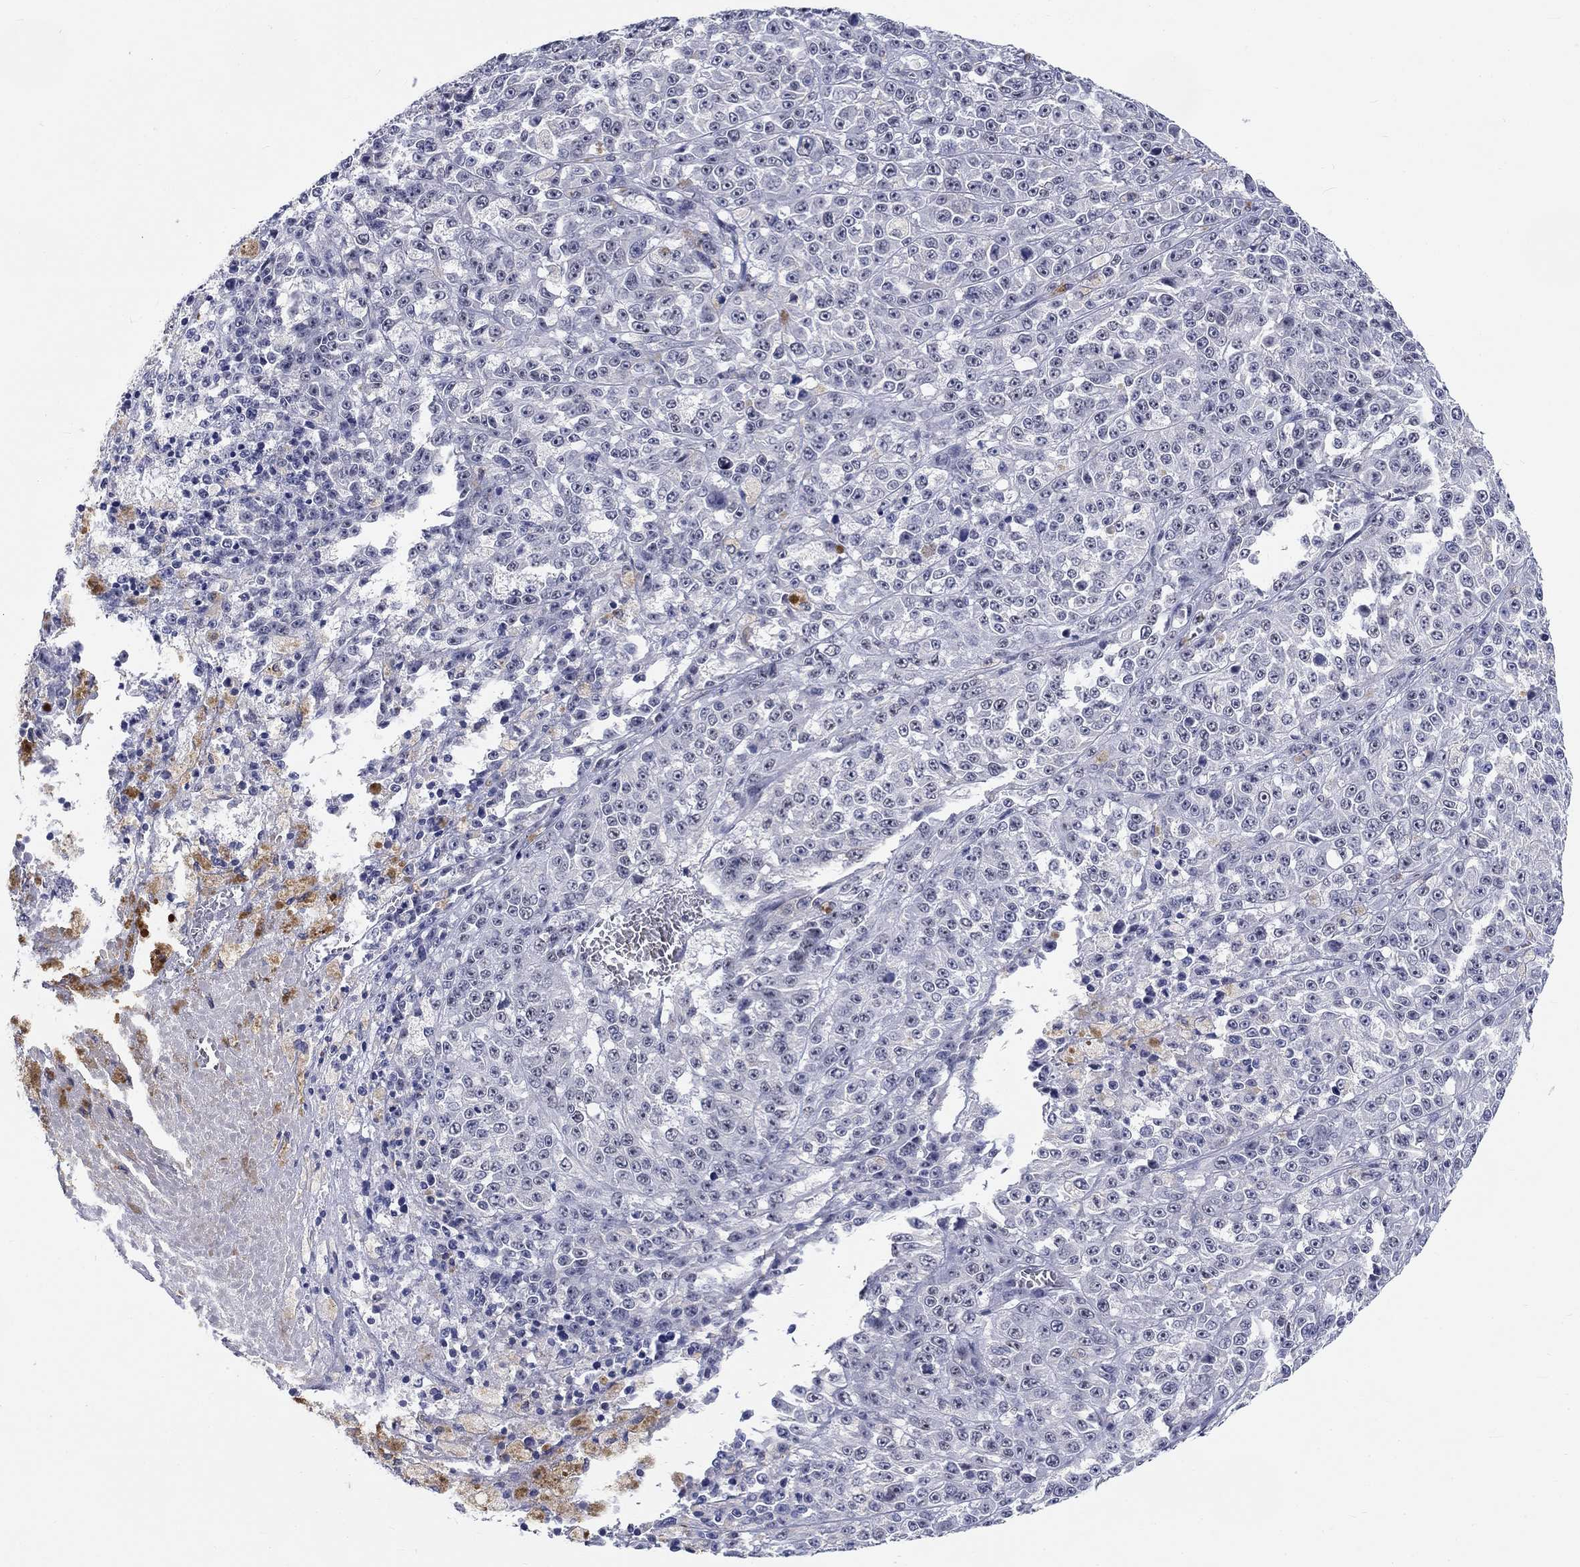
{"staining": {"intensity": "negative", "quantity": "none", "location": "none"}, "tissue": "melanoma", "cell_type": "Tumor cells", "image_type": "cancer", "snomed": [{"axis": "morphology", "description": "Malignant melanoma, NOS"}, {"axis": "topography", "description": "Skin"}], "caption": "A histopathology image of human melanoma is negative for staining in tumor cells.", "gene": "GRIN1", "patient": {"sex": "female", "age": 58}}